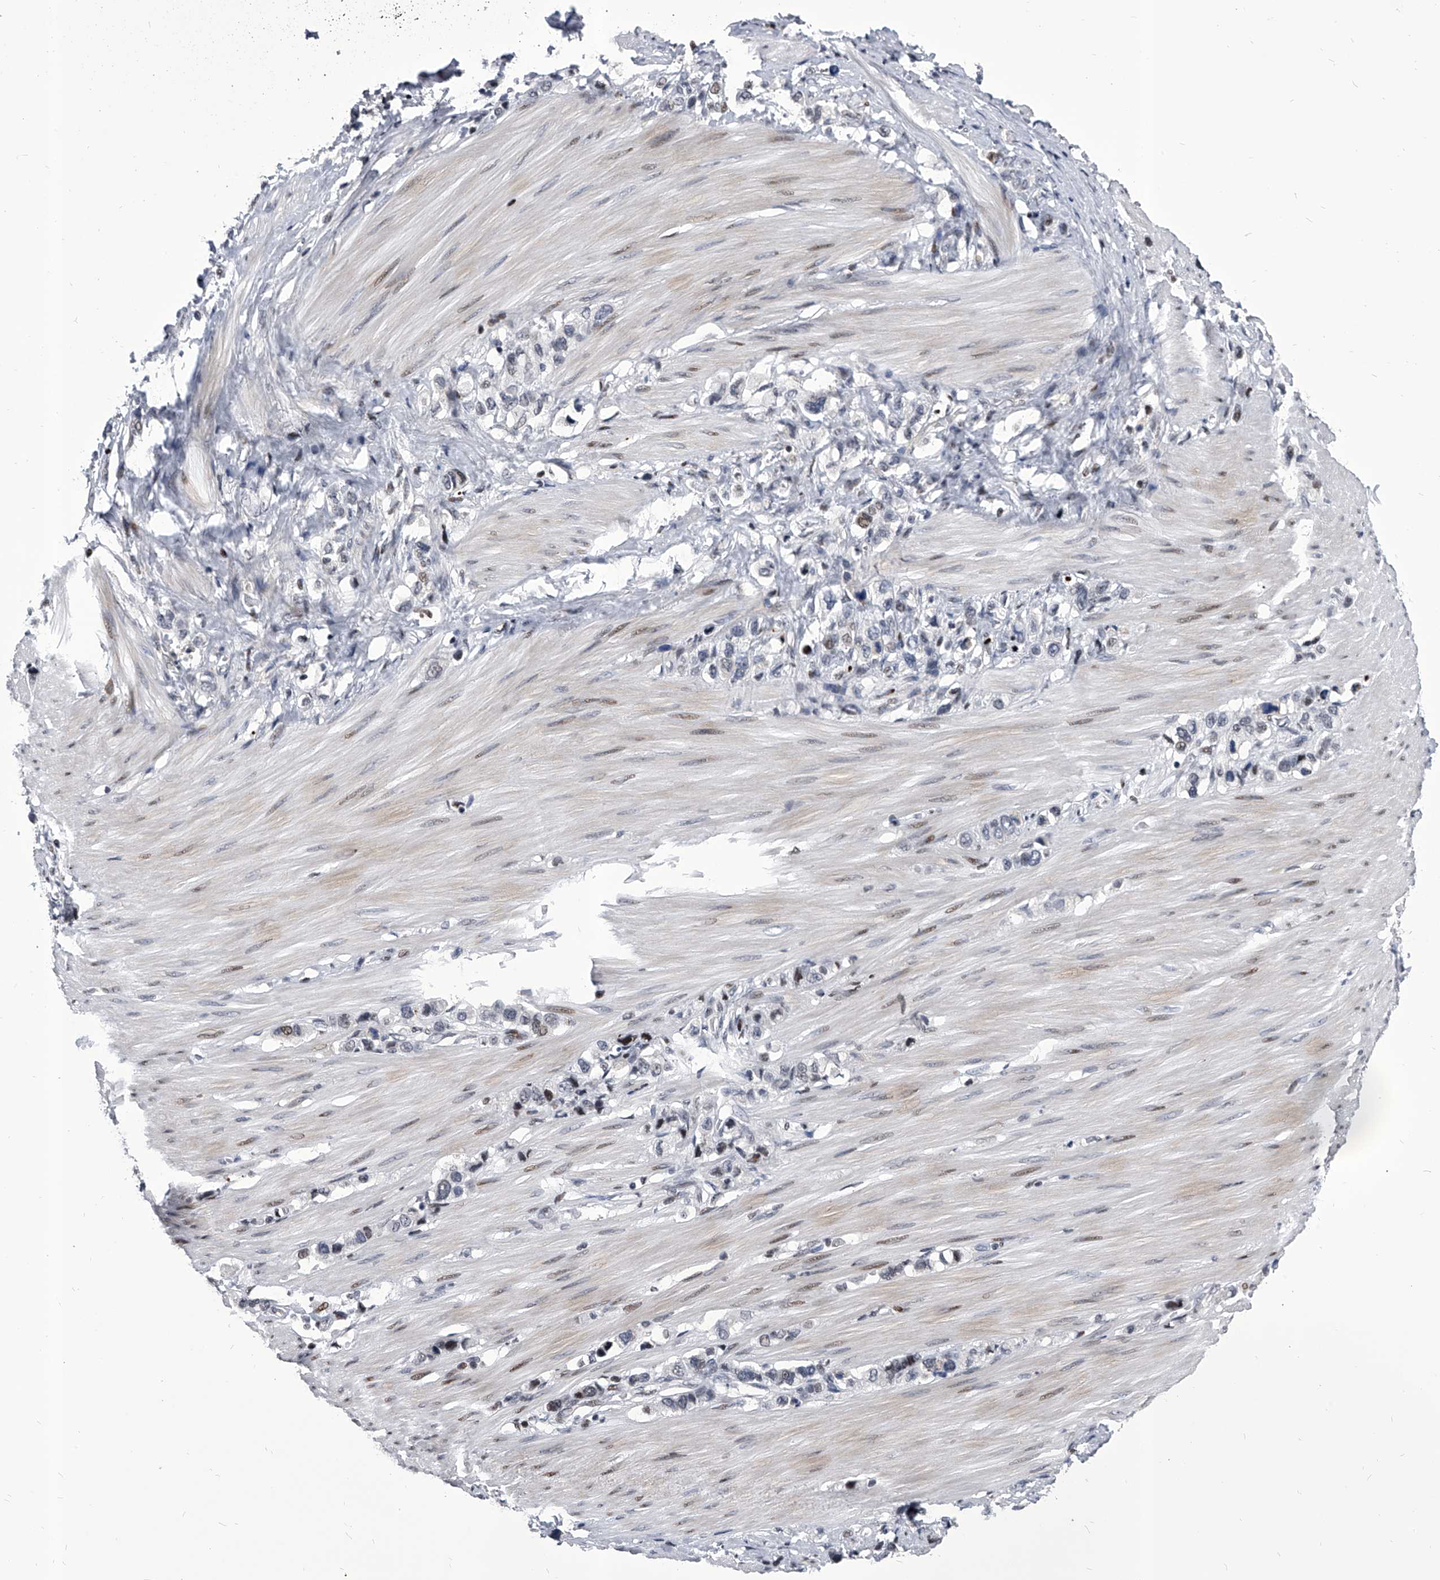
{"staining": {"intensity": "weak", "quantity": "<25%", "location": "nuclear"}, "tissue": "stomach cancer", "cell_type": "Tumor cells", "image_type": "cancer", "snomed": [{"axis": "morphology", "description": "Adenocarcinoma, NOS"}, {"axis": "topography", "description": "Stomach"}], "caption": "Tumor cells are negative for protein expression in human stomach cancer (adenocarcinoma).", "gene": "CMTR1", "patient": {"sex": "female", "age": 65}}